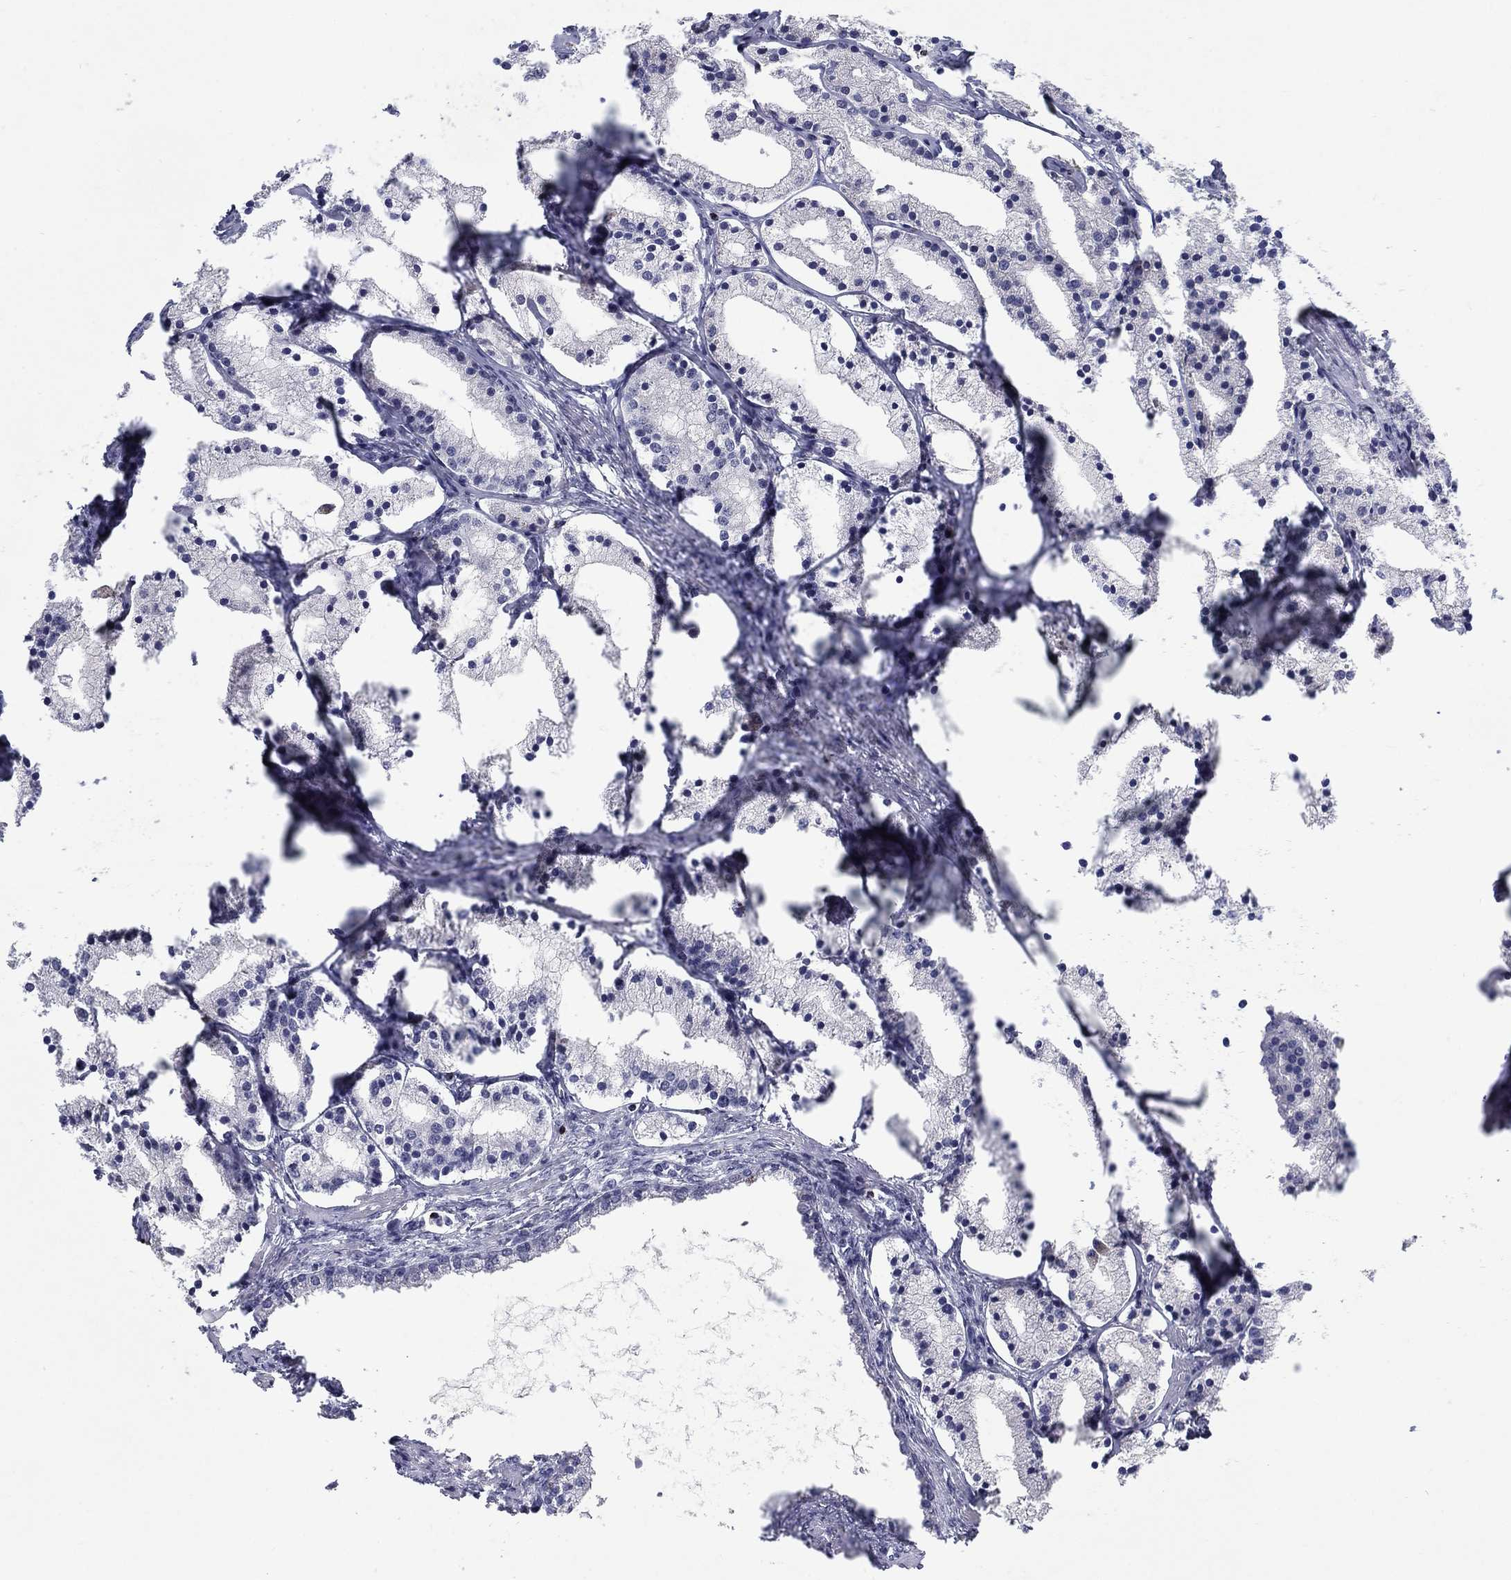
{"staining": {"intensity": "negative", "quantity": "none", "location": "none"}, "tissue": "prostate cancer", "cell_type": "Tumor cells", "image_type": "cancer", "snomed": [{"axis": "morphology", "description": "Adenocarcinoma, NOS"}, {"axis": "topography", "description": "Prostate"}], "caption": "DAB (3,3'-diaminobenzidine) immunohistochemical staining of human prostate adenocarcinoma exhibits no significant staining in tumor cells.", "gene": "GZMA", "patient": {"sex": "male", "age": 69}}